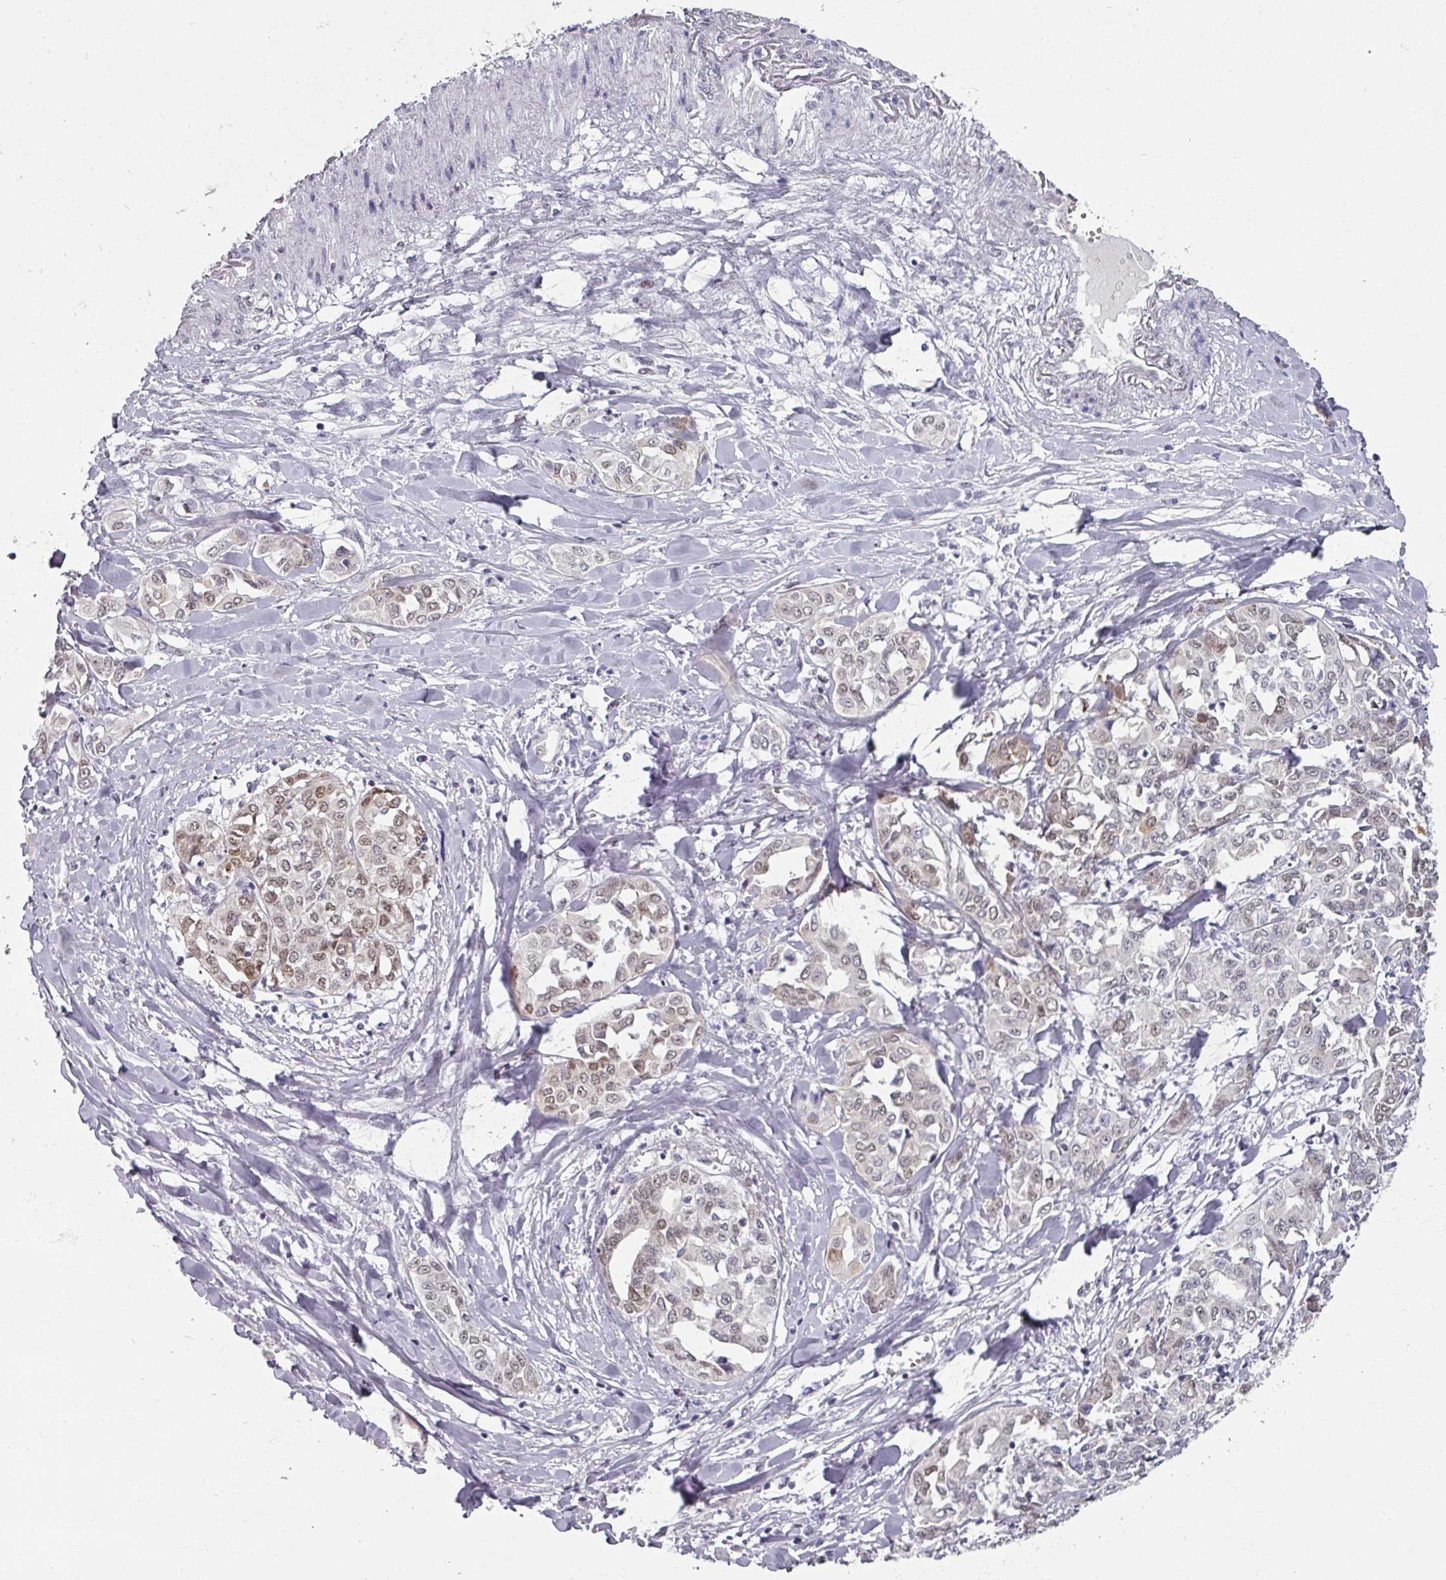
{"staining": {"intensity": "moderate", "quantity": ">75%", "location": "nuclear"}, "tissue": "liver cancer", "cell_type": "Tumor cells", "image_type": "cancer", "snomed": [{"axis": "morphology", "description": "Cholangiocarcinoma"}, {"axis": "topography", "description": "Liver"}], "caption": "Liver cancer (cholangiocarcinoma) stained with DAB (3,3'-diaminobenzidine) IHC exhibits medium levels of moderate nuclear positivity in approximately >75% of tumor cells.", "gene": "RIPOR3", "patient": {"sex": "female", "age": 77}}